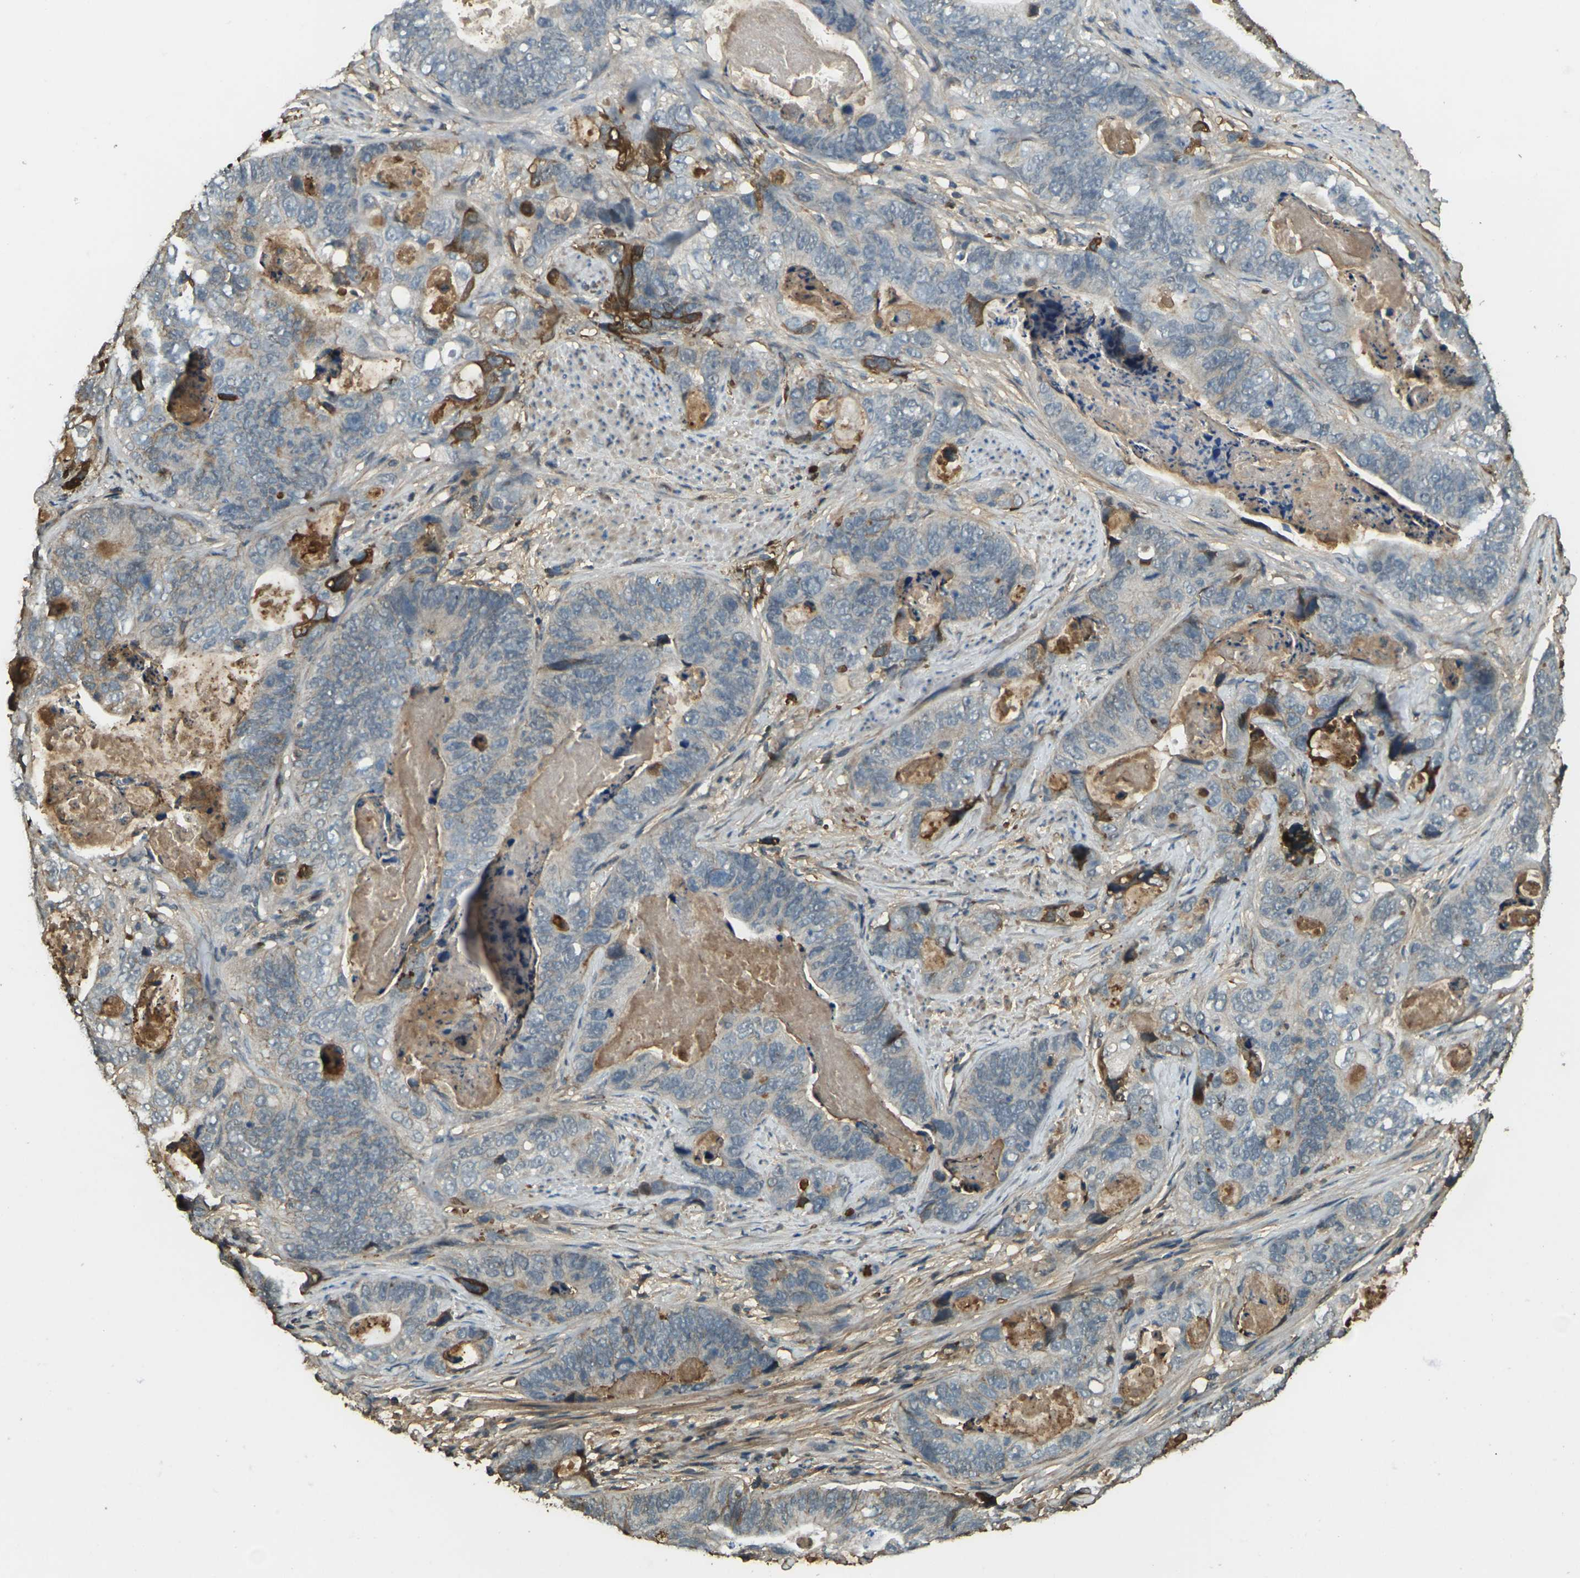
{"staining": {"intensity": "negative", "quantity": "none", "location": "none"}, "tissue": "stomach cancer", "cell_type": "Tumor cells", "image_type": "cancer", "snomed": [{"axis": "morphology", "description": "Adenocarcinoma, NOS"}, {"axis": "topography", "description": "Stomach"}], "caption": "Micrograph shows no significant protein positivity in tumor cells of stomach adenocarcinoma. (Stains: DAB (3,3'-diaminobenzidine) IHC with hematoxylin counter stain, Microscopy: brightfield microscopy at high magnification).", "gene": "CYP1B1", "patient": {"sex": "female", "age": 89}}